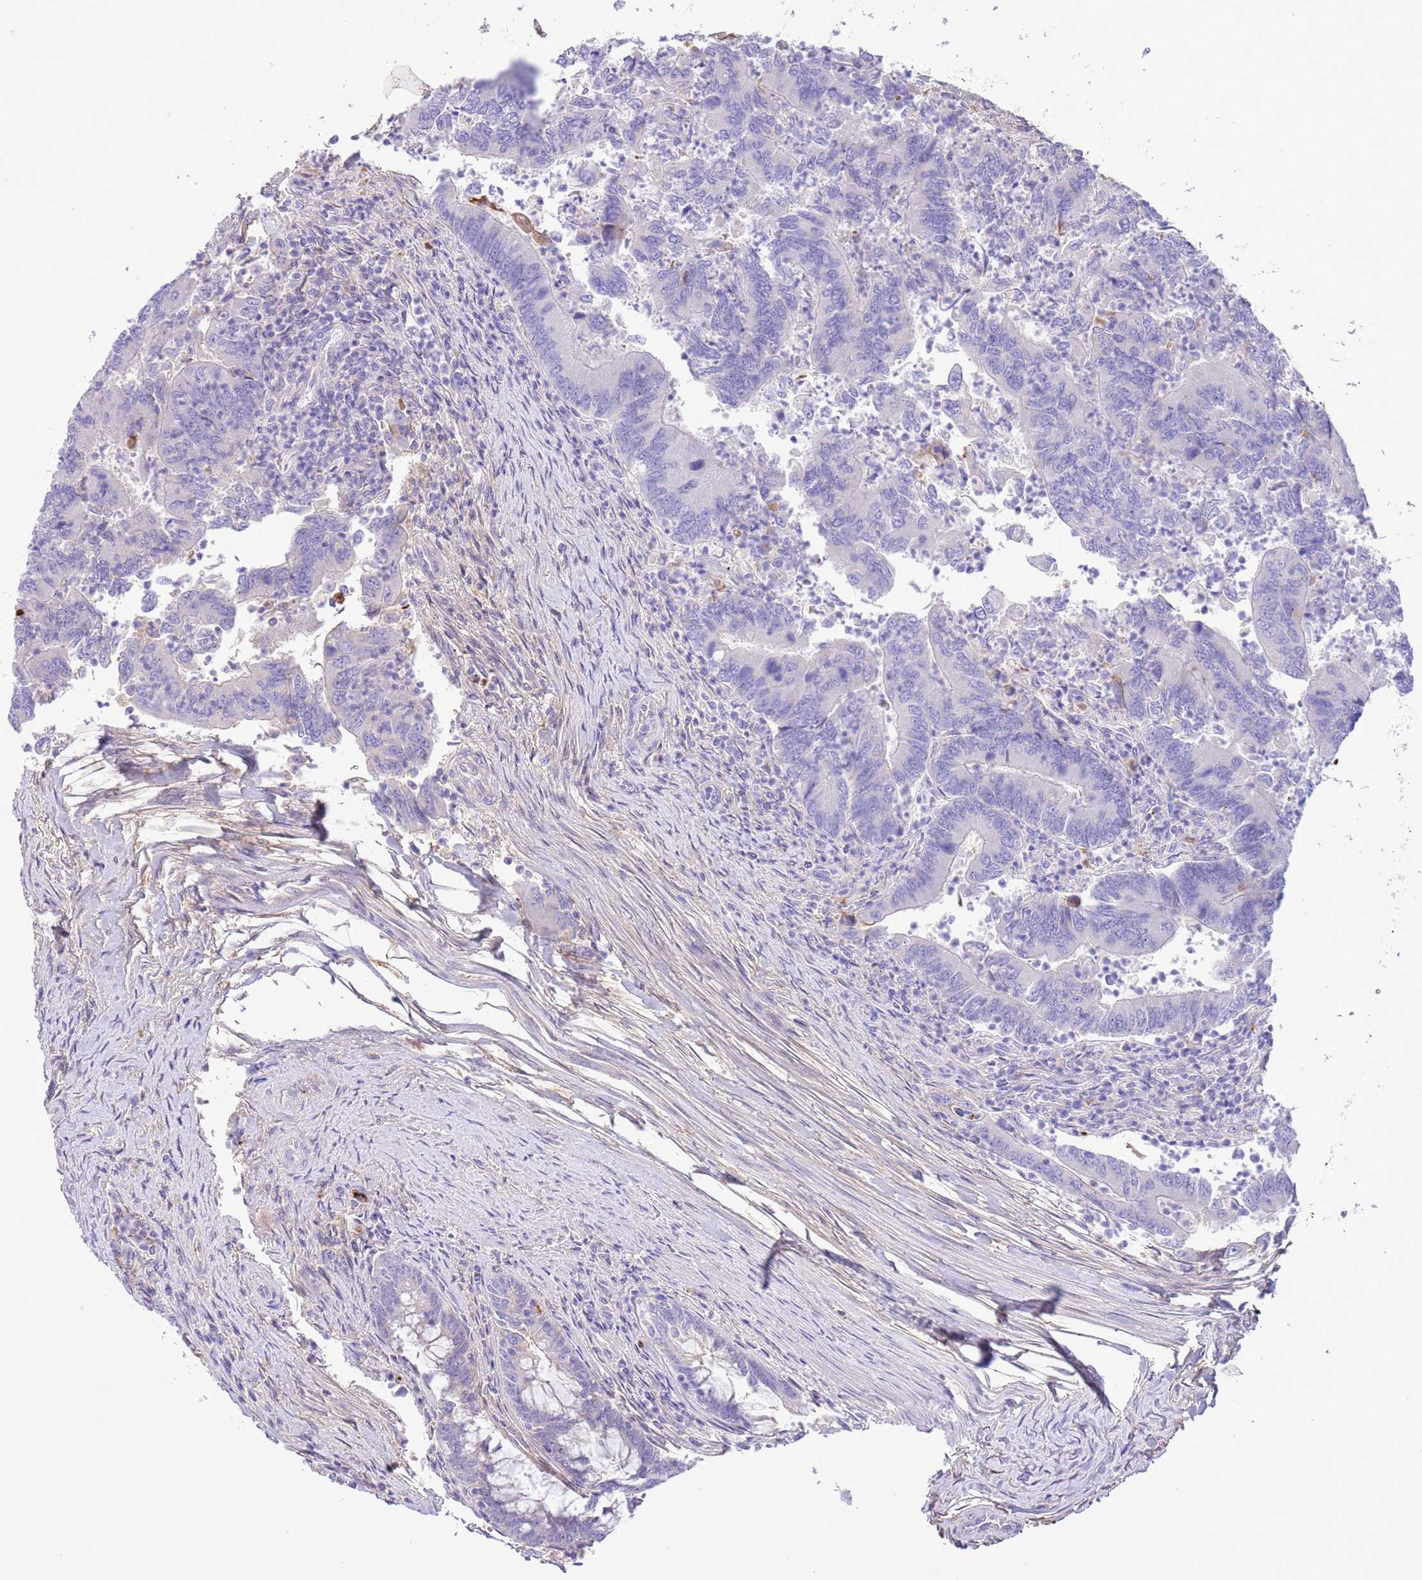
{"staining": {"intensity": "negative", "quantity": "none", "location": "none"}, "tissue": "colorectal cancer", "cell_type": "Tumor cells", "image_type": "cancer", "snomed": [{"axis": "morphology", "description": "Adenocarcinoma, NOS"}, {"axis": "topography", "description": "Colon"}], "caption": "IHC image of neoplastic tissue: colorectal adenocarcinoma stained with DAB (3,3'-diaminobenzidine) reveals no significant protein positivity in tumor cells.", "gene": "IGF1", "patient": {"sex": "female", "age": 67}}